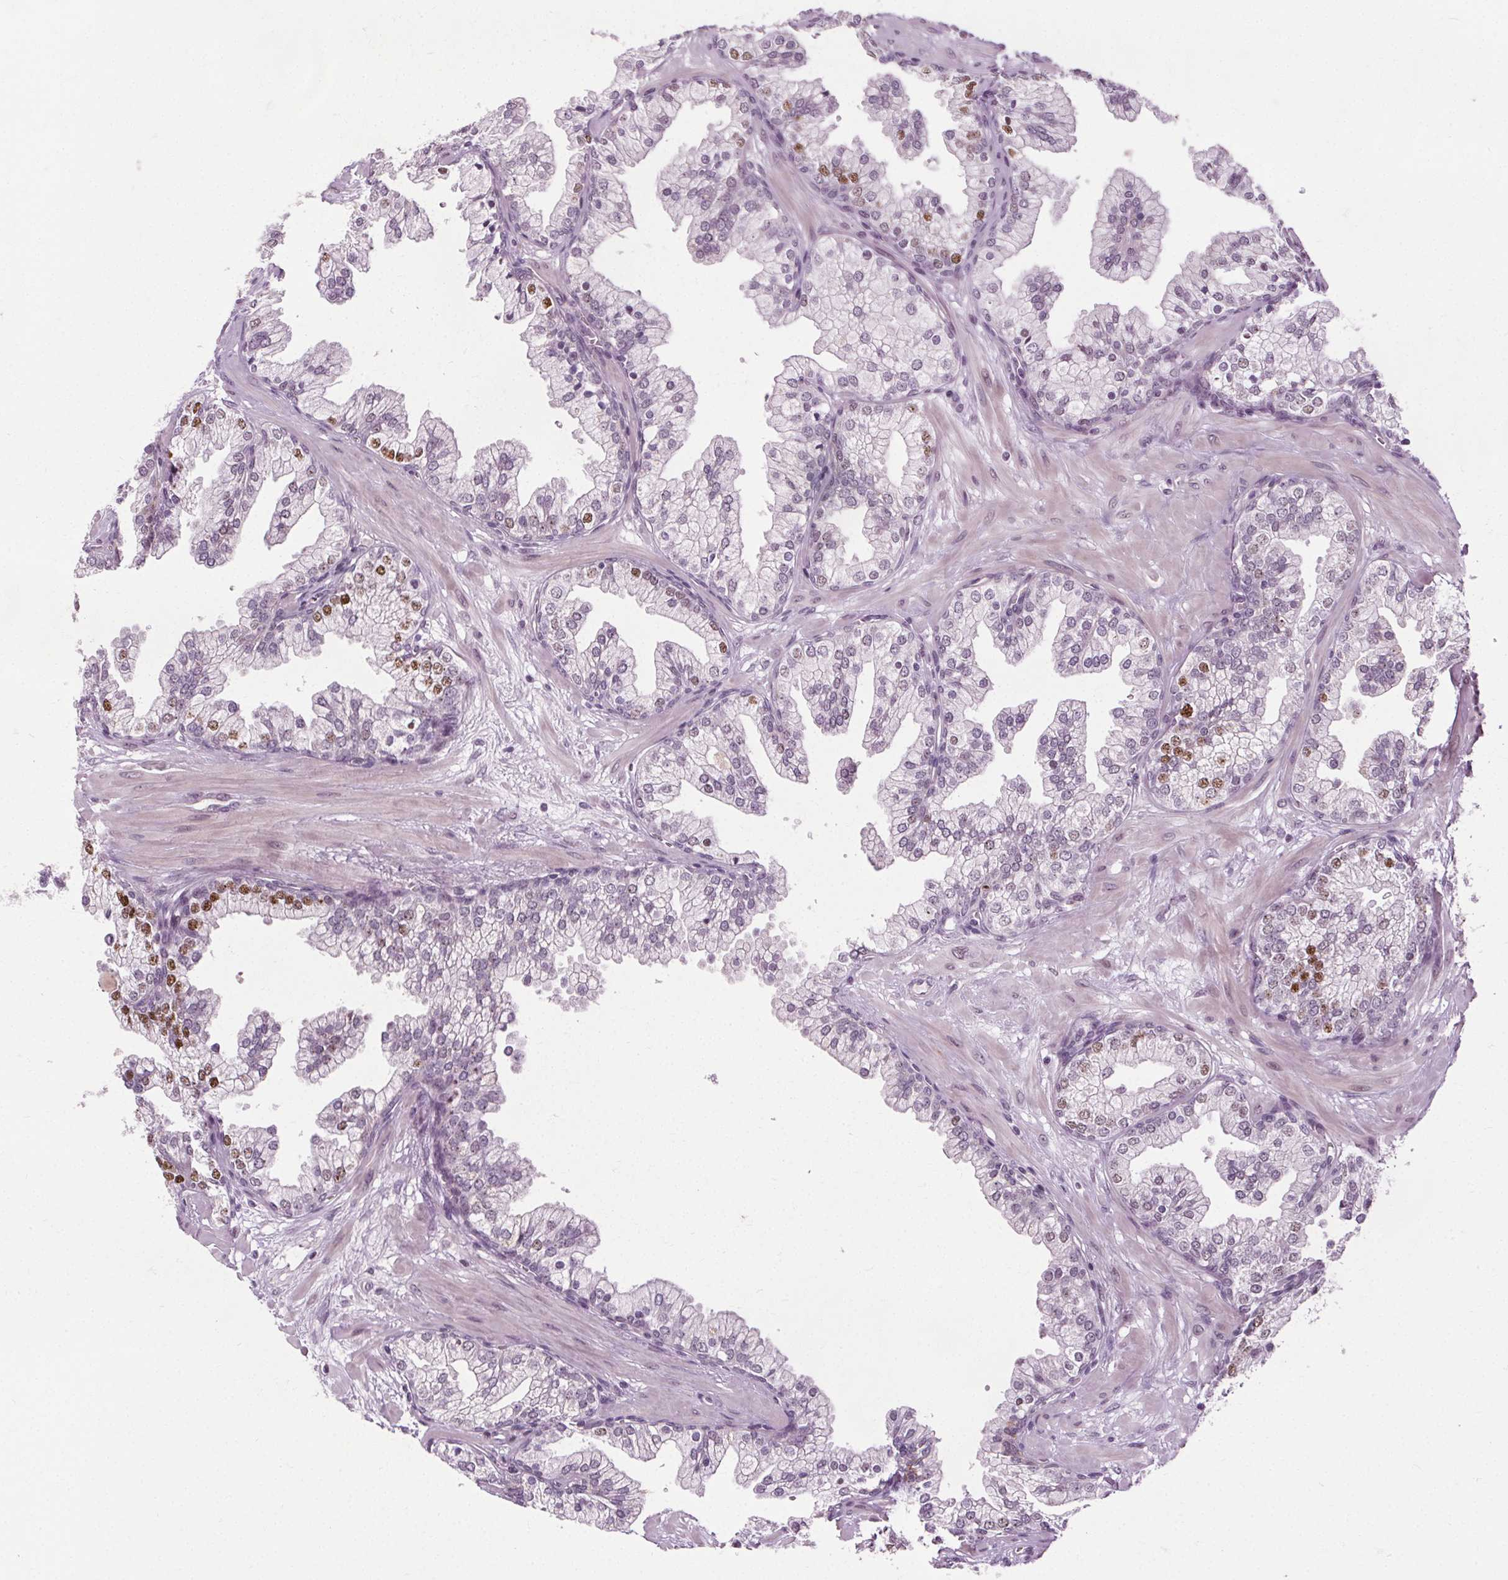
{"staining": {"intensity": "moderate", "quantity": "<25%", "location": "nuclear"}, "tissue": "prostate", "cell_type": "Glandular cells", "image_type": "normal", "snomed": [{"axis": "morphology", "description": "Normal tissue, NOS"}, {"axis": "topography", "description": "Prostate"}, {"axis": "topography", "description": "Peripheral nerve tissue"}], "caption": "An image of prostate stained for a protein displays moderate nuclear brown staining in glandular cells. The protein is shown in brown color, while the nuclei are stained blue.", "gene": "CEBPA", "patient": {"sex": "male", "age": 61}}